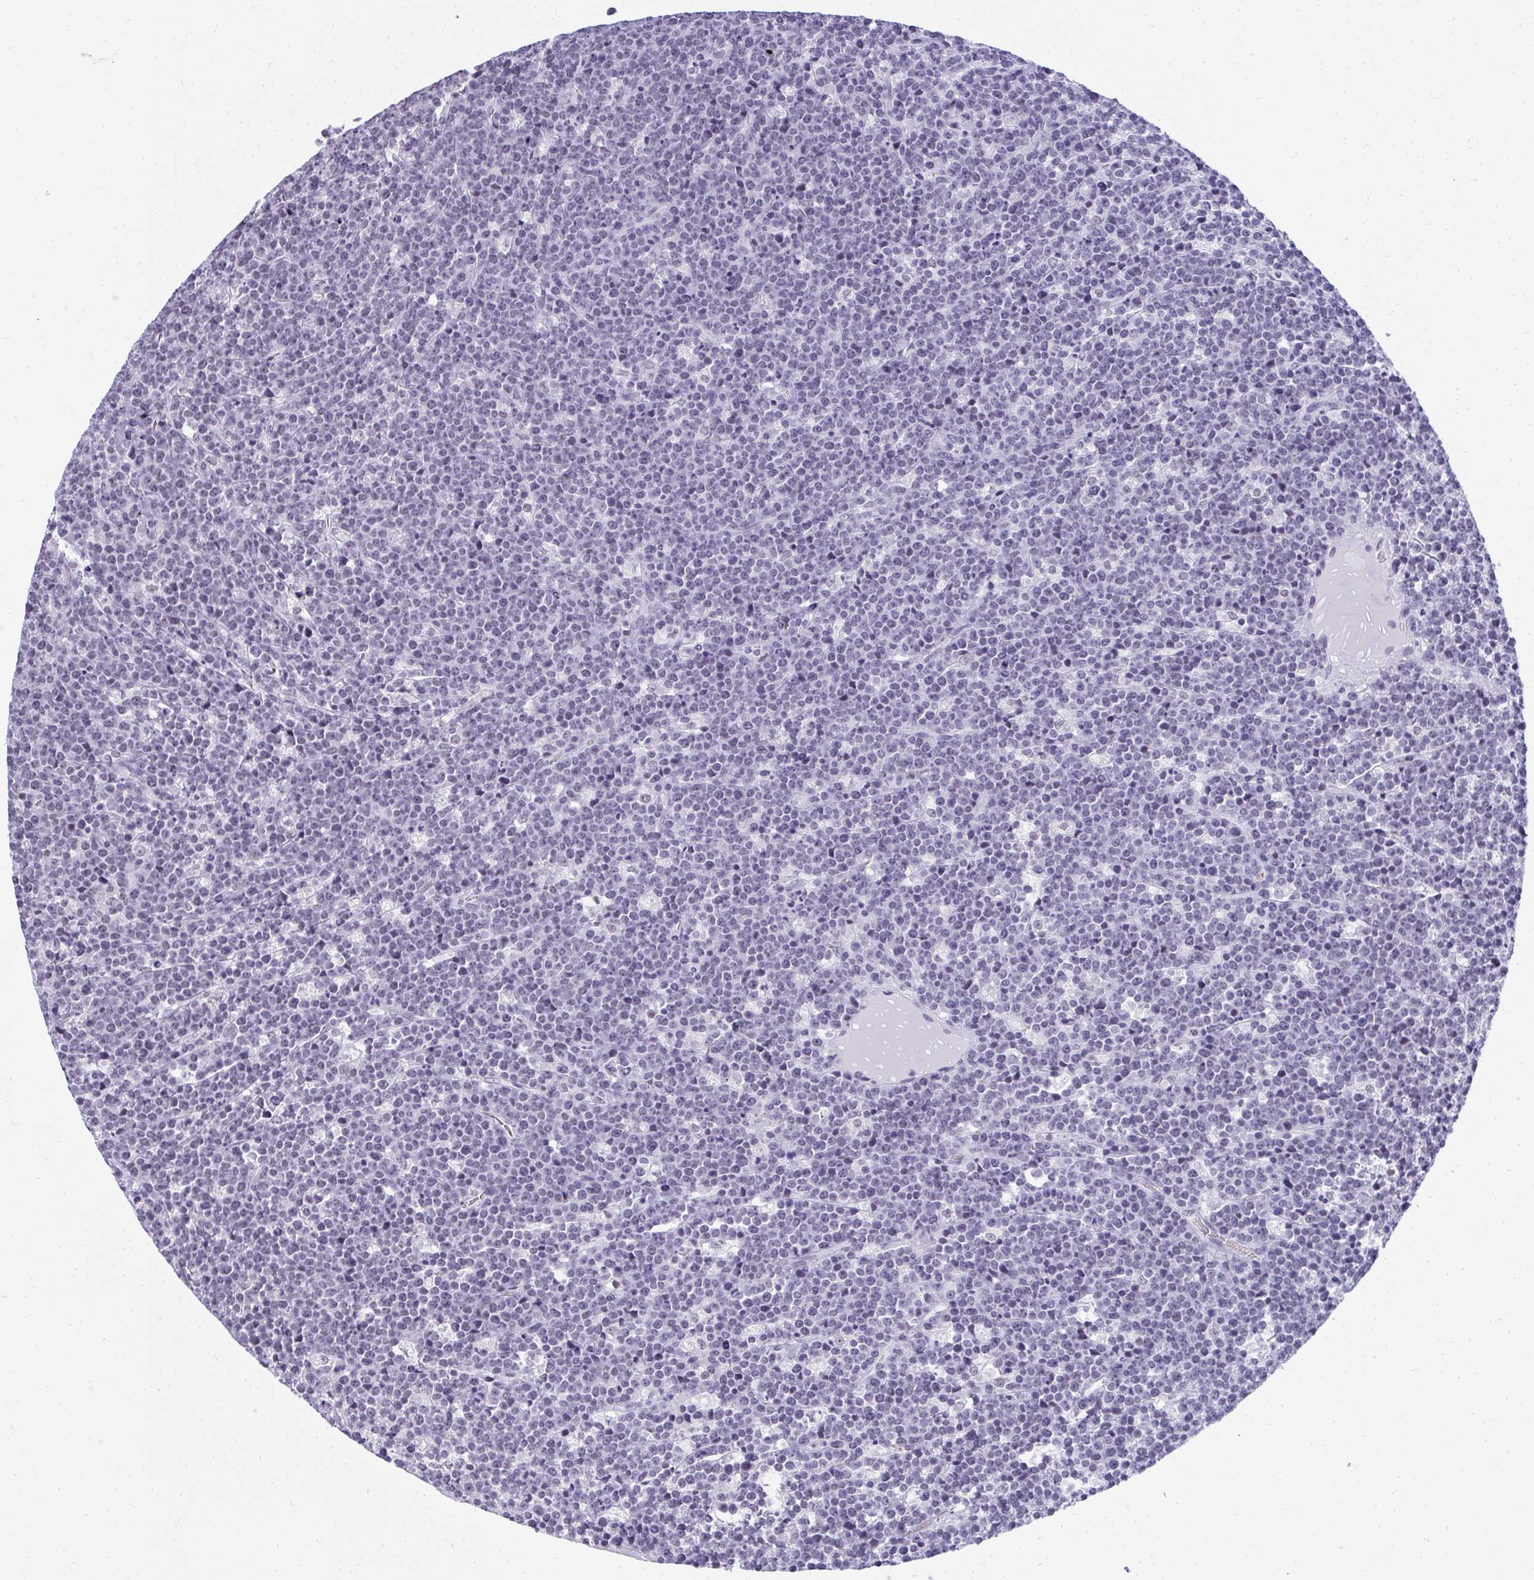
{"staining": {"intensity": "negative", "quantity": "none", "location": "none"}, "tissue": "lymphoma", "cell_type": "Tumor cells", "image_type": "cancer", "snomed": [{"axis": "morphology", "description": "Malignant lymphoma, non-Hodgkin's type, High grade"}, {"axis": "topography", "description": "Ovary"}], "caption": "Tumor cells are negative for brown protein staining in lymphoma. Nuclei are stained in blue.", "gene": "PLA2G1B", "patient": {"sex": "female", "age": 56}}